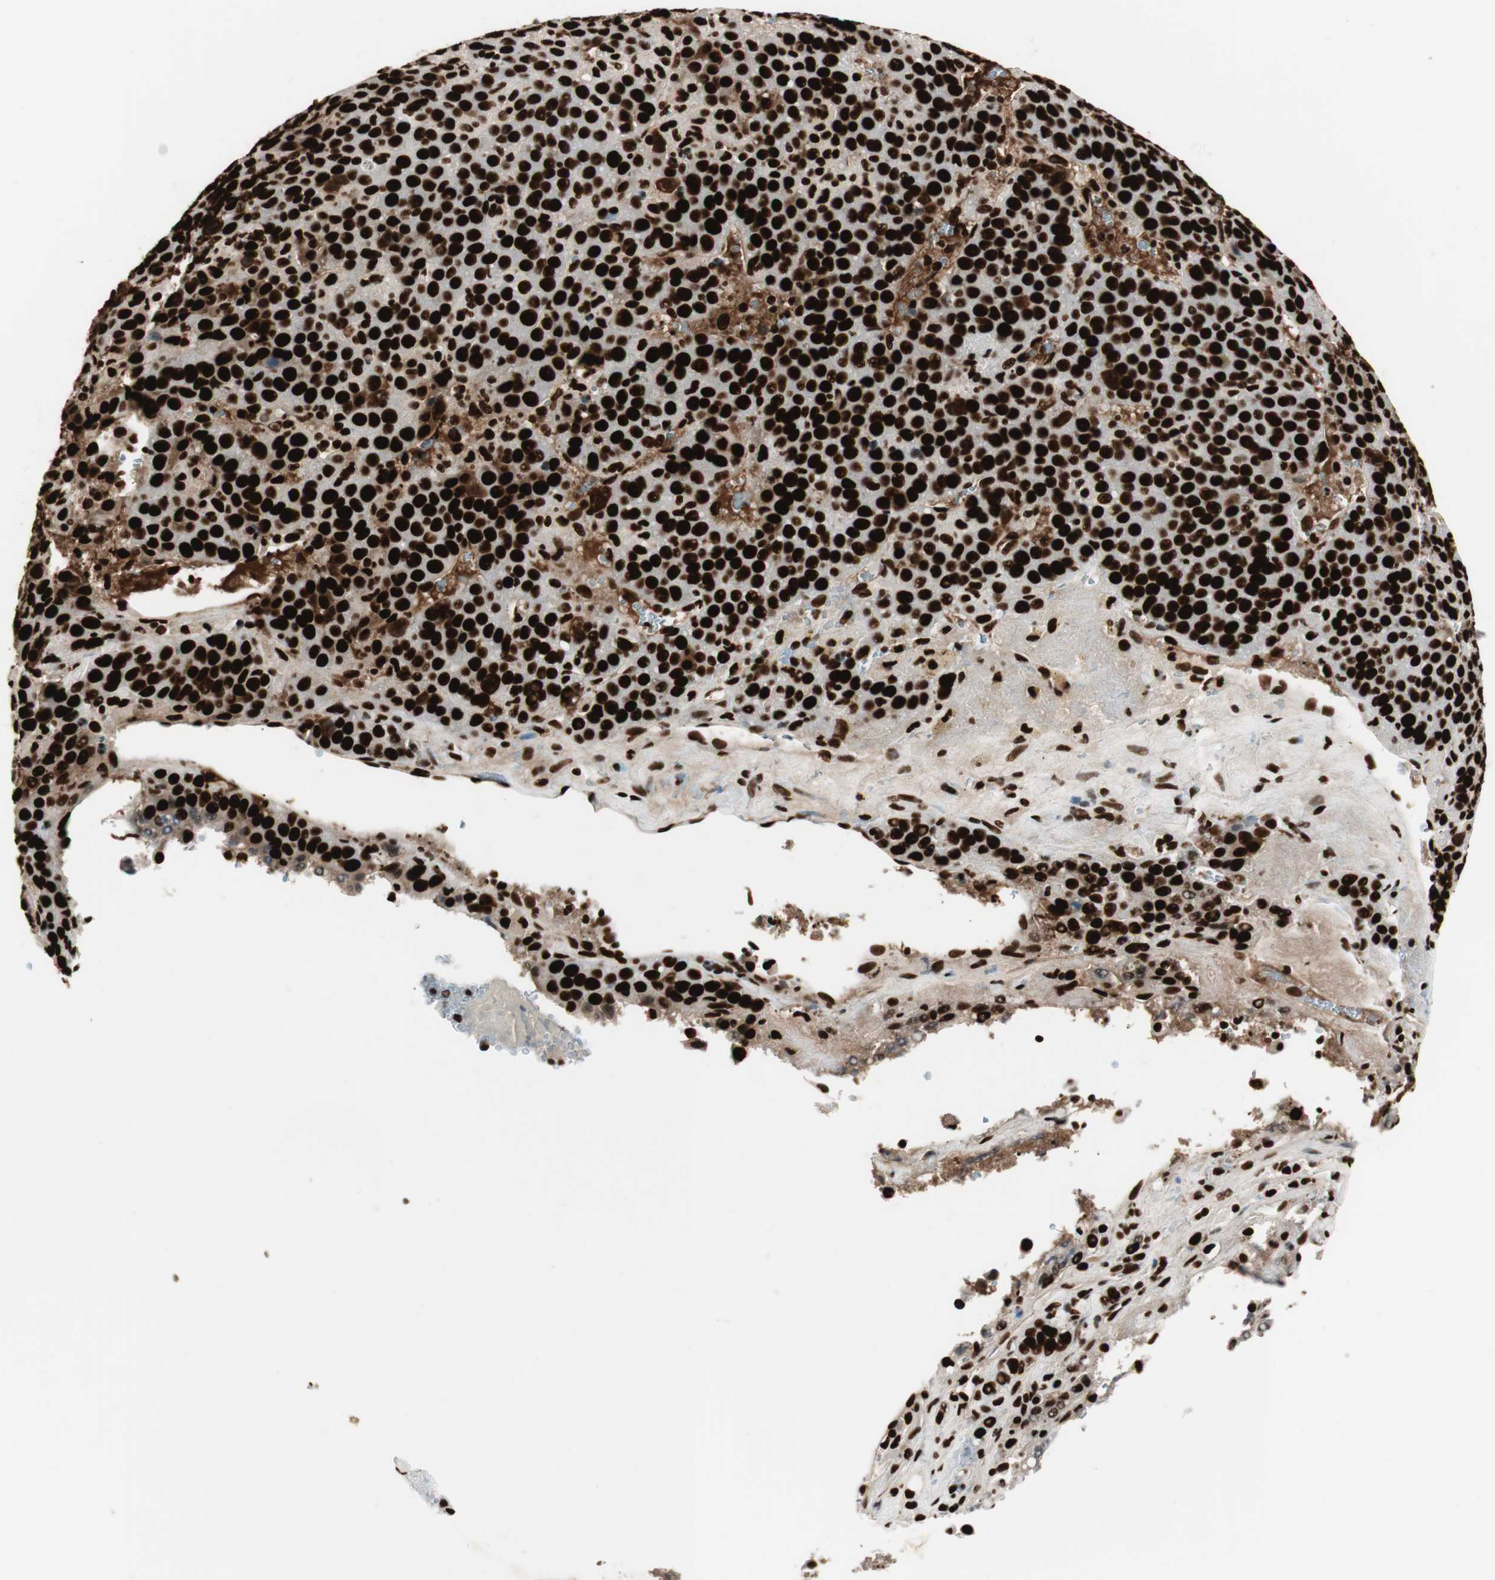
{"staining": {"intensity": "strong", "quantity": ">75%", "location": "nuclear"}, "tissue": "liver cancer", "cell_type": "Tumor cells", "image_type": "cancer", "snomed": [{"axis": "morphology", "description": "Carcinoma, Hepatocellular, NOS"}, {"axis": "topography", "description": "Liver"}], "caption": "Tumor cells exhibit high levels of strong nuclear positivity in about >75% of cells in hepatocellular carcinoma (liver).", "gene": "PSME3", "patient": {"sex": "female", "age": 53}}